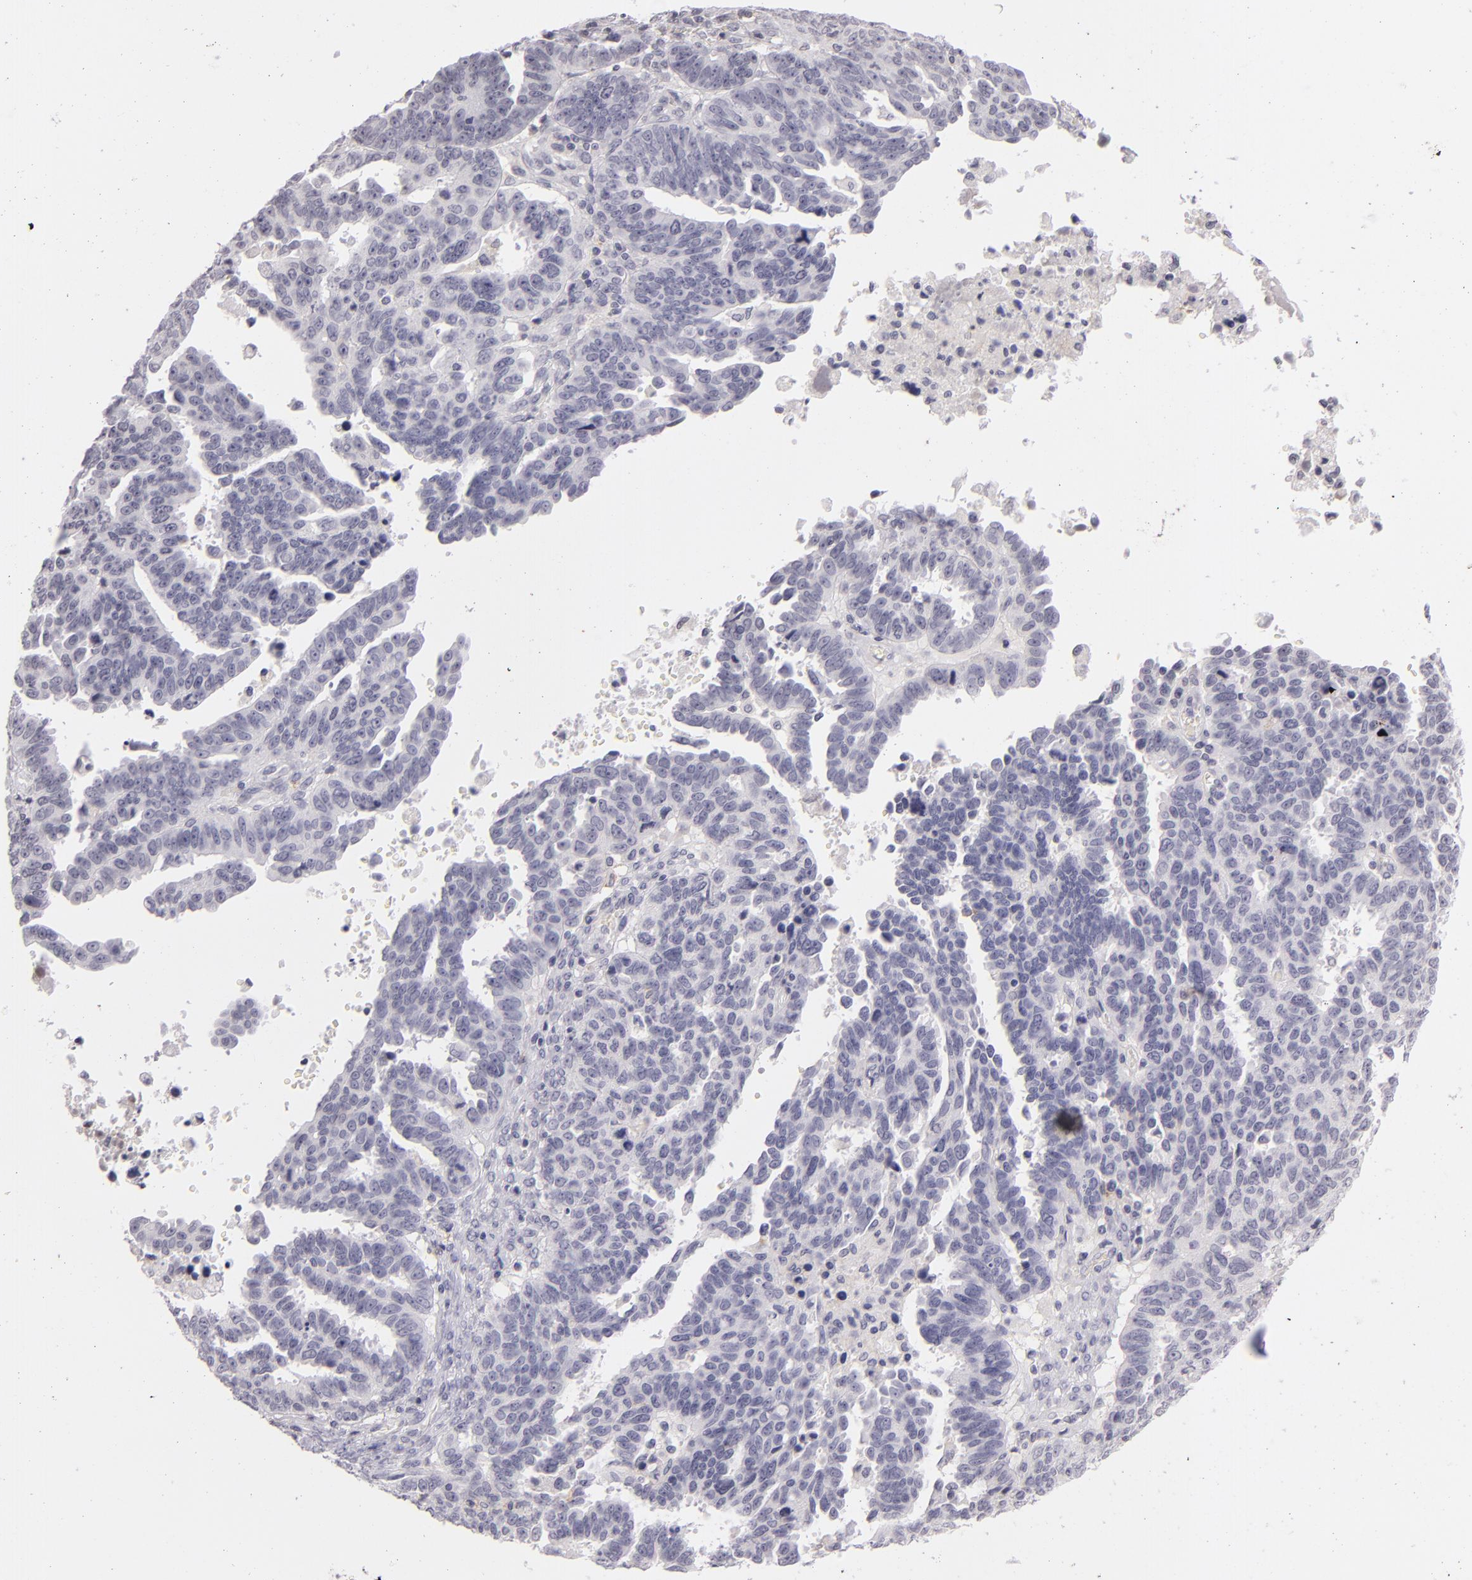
{"staining": {"intensity": "negative", "quantity": "none", "location": "none"}, "tissue": "ovarian cancer", "cell_type": "Tumor cells", "image_type": "cancer", "snomed": [{"axis": "morphology", "description": "Carcinoma, endometroid"}, {"axis": "morphology", "description": "Cystadenocarcinoma, serous, NOS"}, {"axis": "topography", "description": "Ovary"}], "caption": "Immunohistochemistry (IHC) photomicrograph of neoplastic tissue: human ovarian cancer stained with DAB (3,3'-diaminobenzidine) shows no significant protein expression in tumor cells.", "gene": "CD40", "patient": {"sex": "female", "age": 45}}